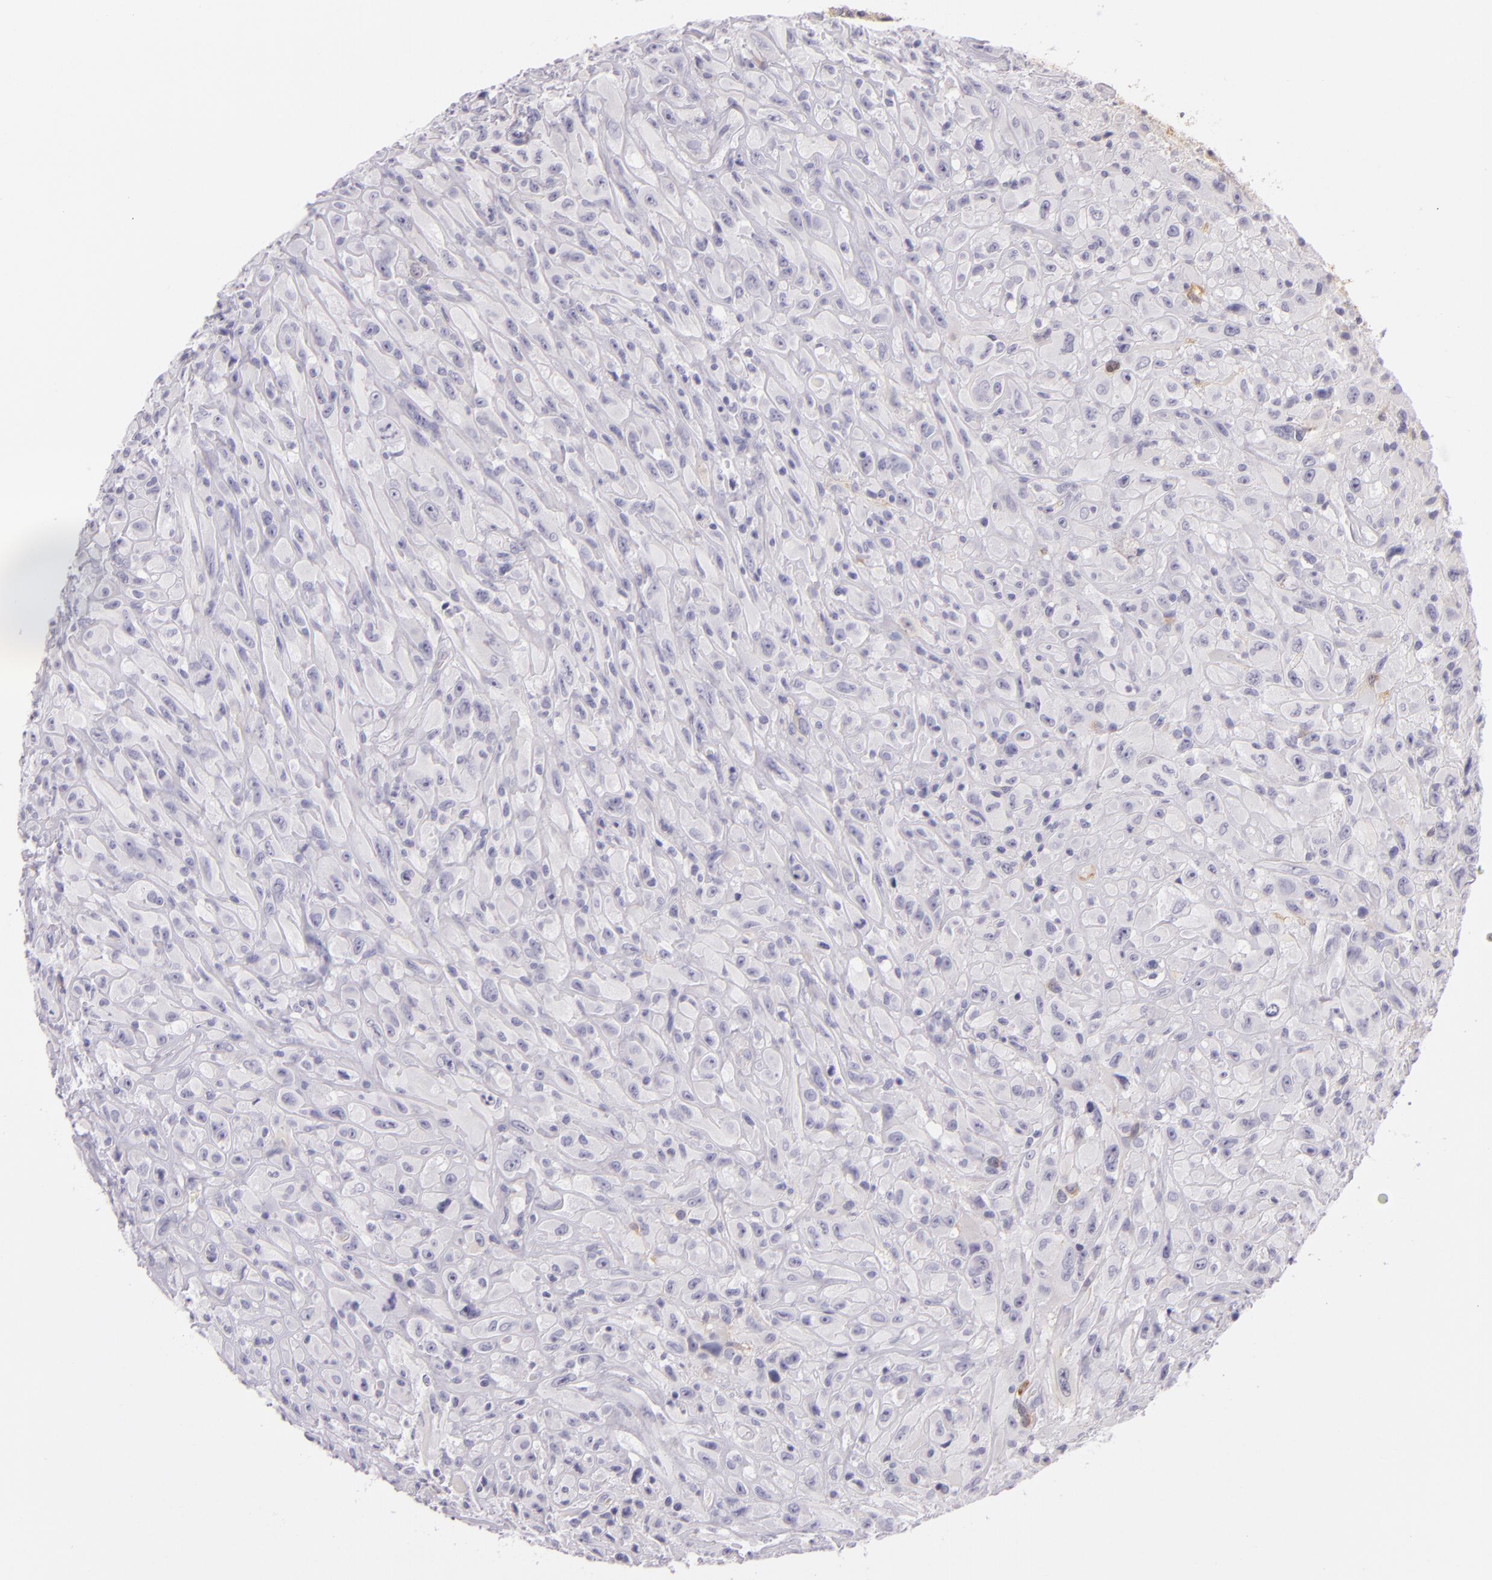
{"staining": {"intensity": "negative", "quantity": "none", "location": "none"}, "tissue": "glioma", "cell_type": "Tumor cells", "image_type": "cancer", "snomed": [{"axis": "morphology", "description": "Glioma, malignant, High grade"}, {"axis": "topography", "description": "Brain"}], "caption": "Tumor cells show no significant protein expression in glioma.", "gene": "CBS", "patient": {"sex": "male", "age": 48}}